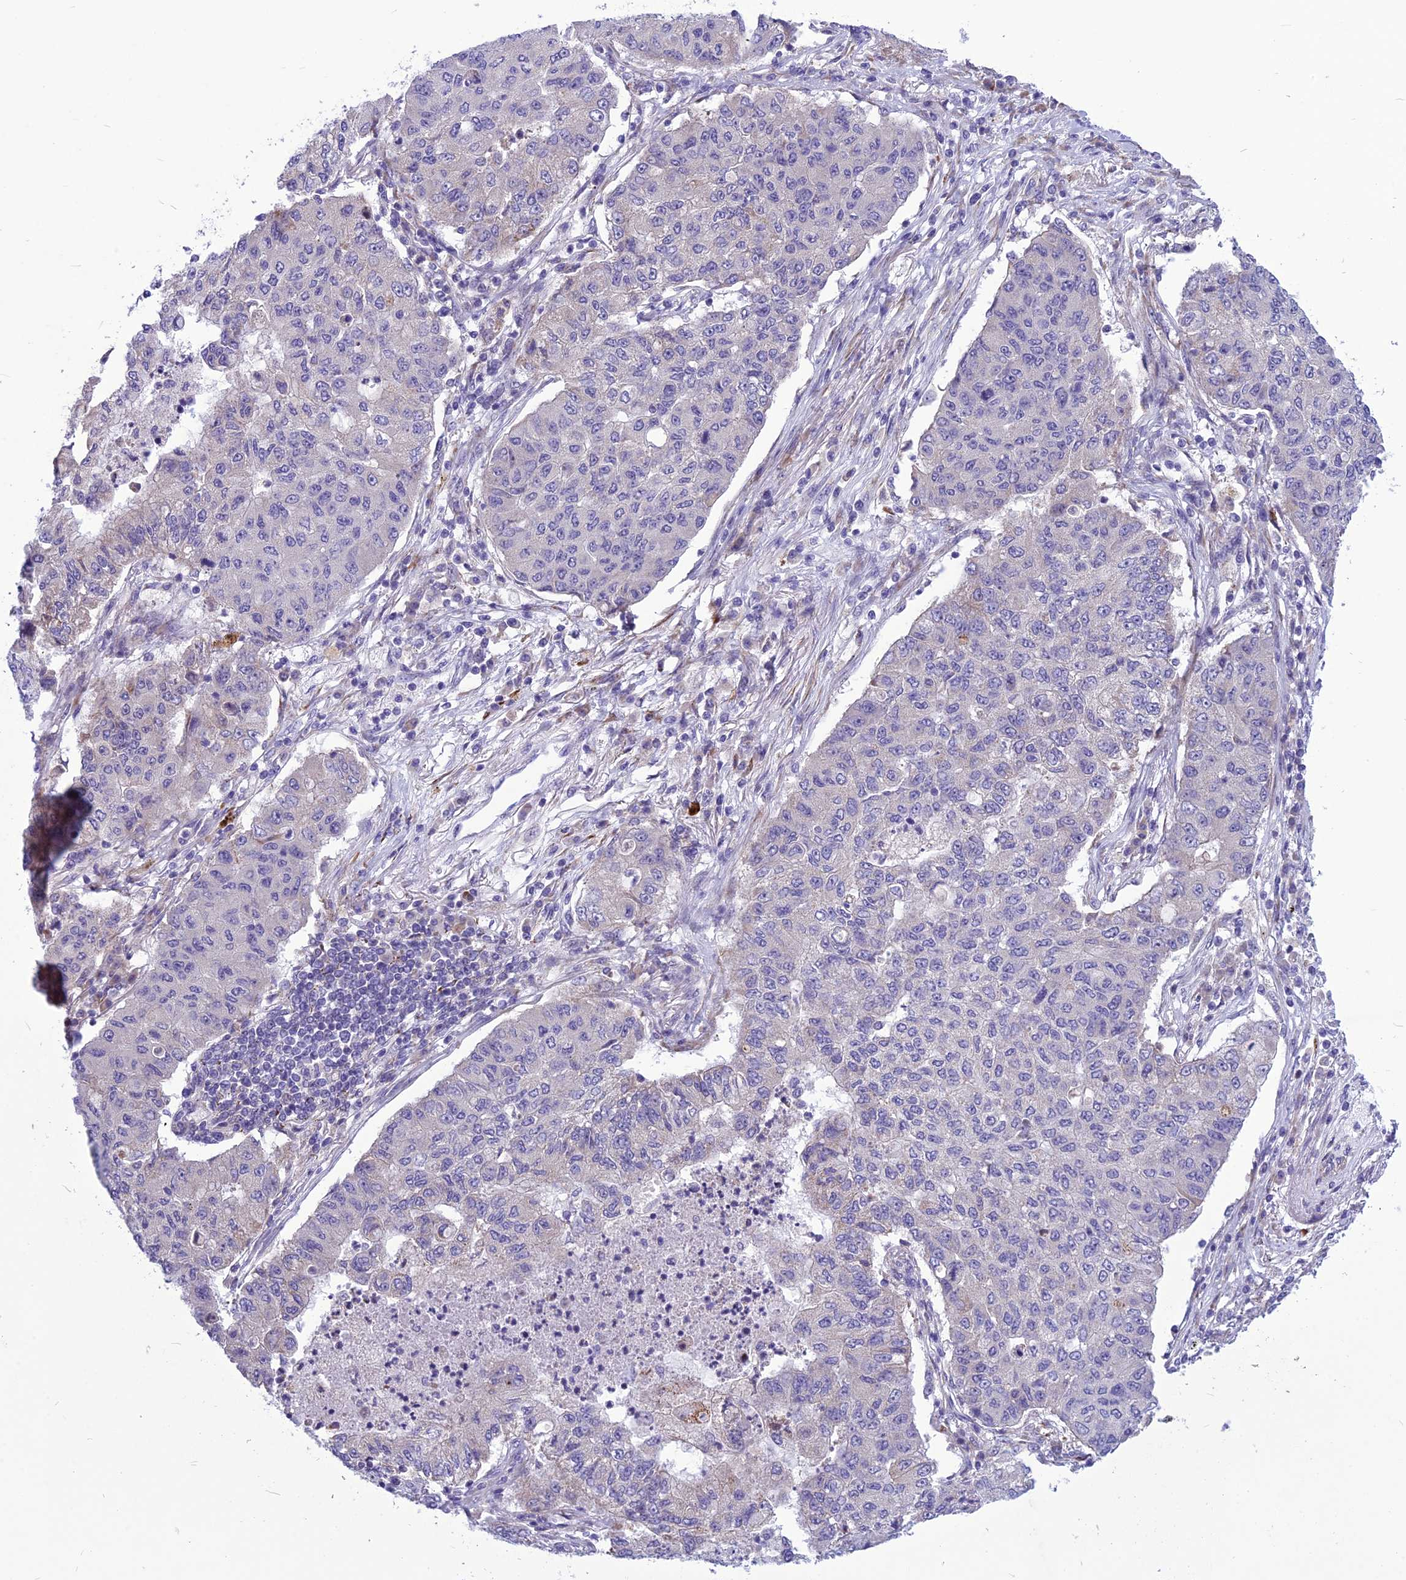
{"staining": {"intensity": "negative", "quantity": "none", "location": "none"}, "tissue": "lung cancer", "cell_type": "Tumor cells", "image_type": "cancer", "snomed": [{"axis": "morphology", "description": "Squamous cell carcinoma, NOS"}, {"axis": "topography", "description": "Lung"}], "caption": "Immunohistochemistry image of human squamous cell carcinoma (lung) stained for a protein (brown), which shows no staining in tumor cells.", "gene": "PSMF1", "patient": {"sex": "male", "age": 74}}